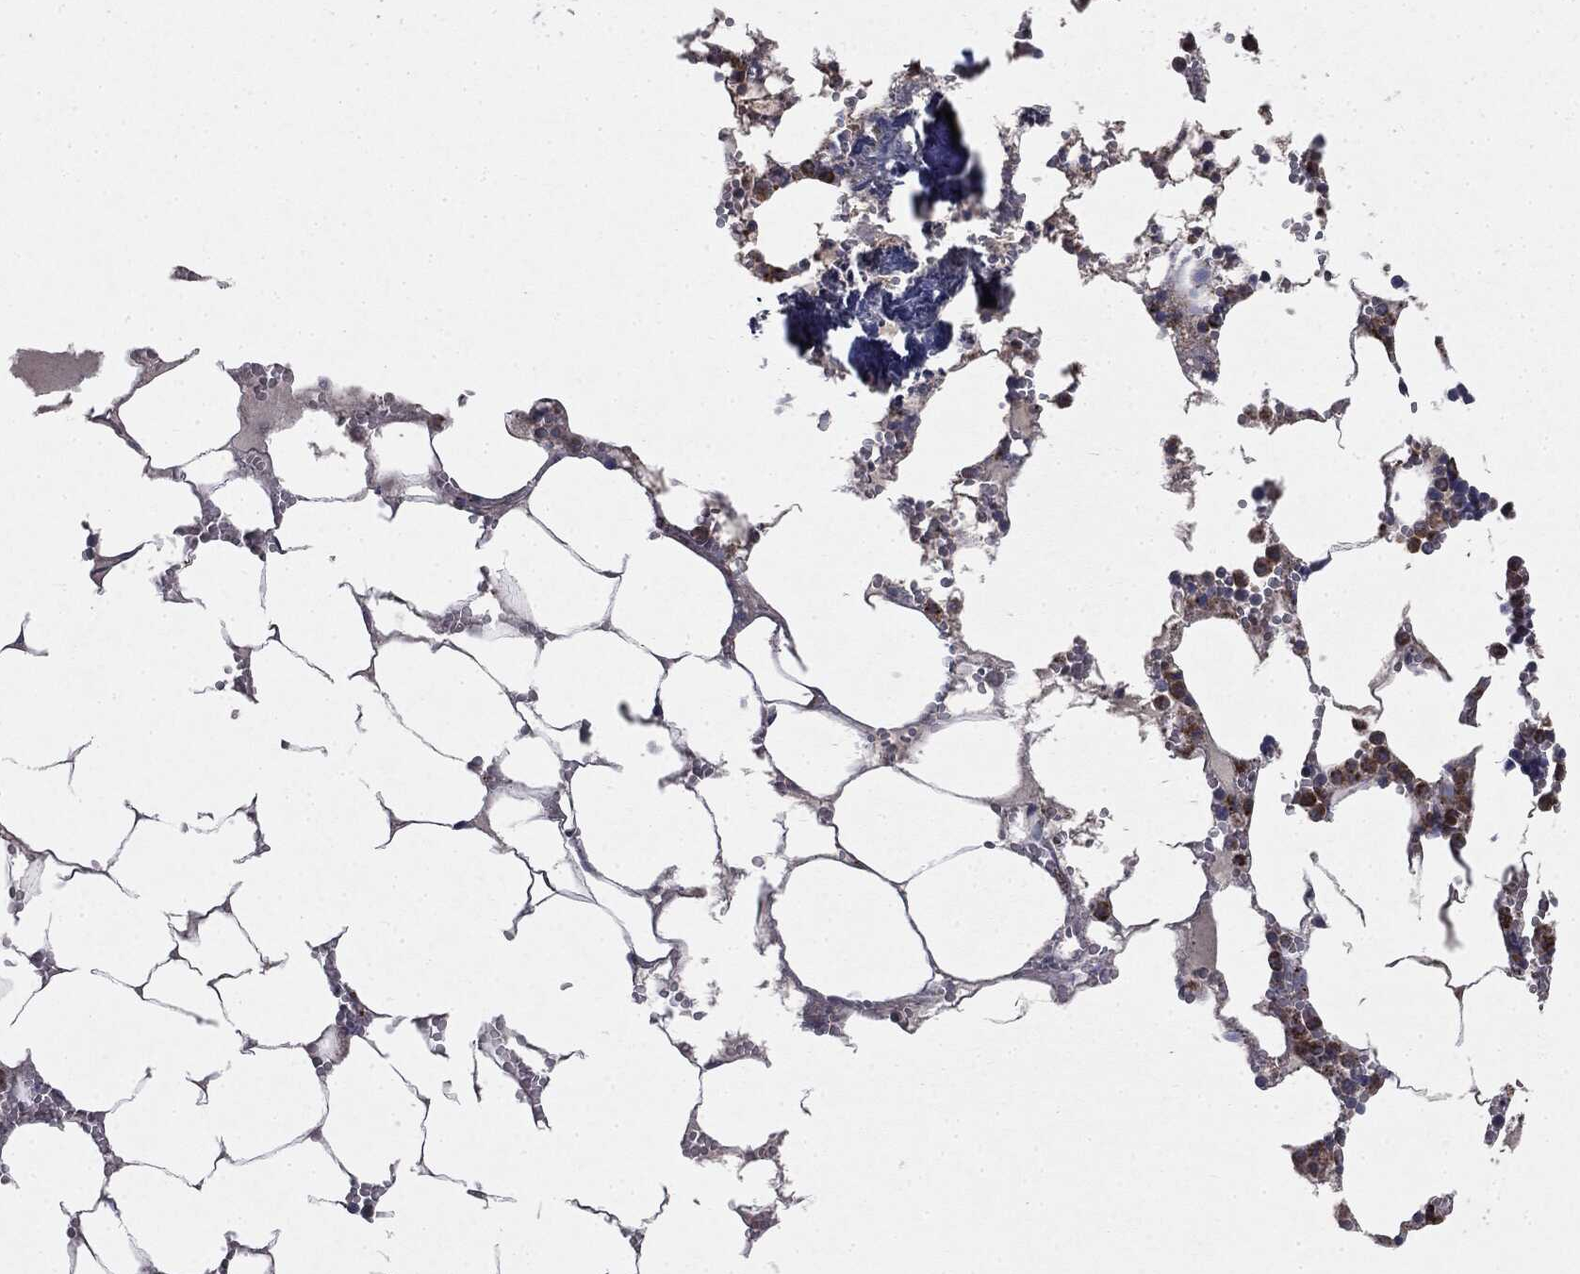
{"staining": {"intensity": "strong", "quantity": "<25%", "location": "cytoplasmic/membranous"}, "tissue": "bone marrow", "cell_type": "Hematopoietic cells", "image_type": "normal", "snomed": [{"axis": "morphology", "description": "Normal tissue, NOS"}, {"axis": "topography", "description": "Bone marrow"}], "caption": "An image showing strong cytoplasmic/membranous expression in approximately <25% of hematopoietic cells in normal bone marrow, as visualized by brown immunohistochemical staining.", "gene": "CTSA", "patient": {"sex": "female", "age": 64}}